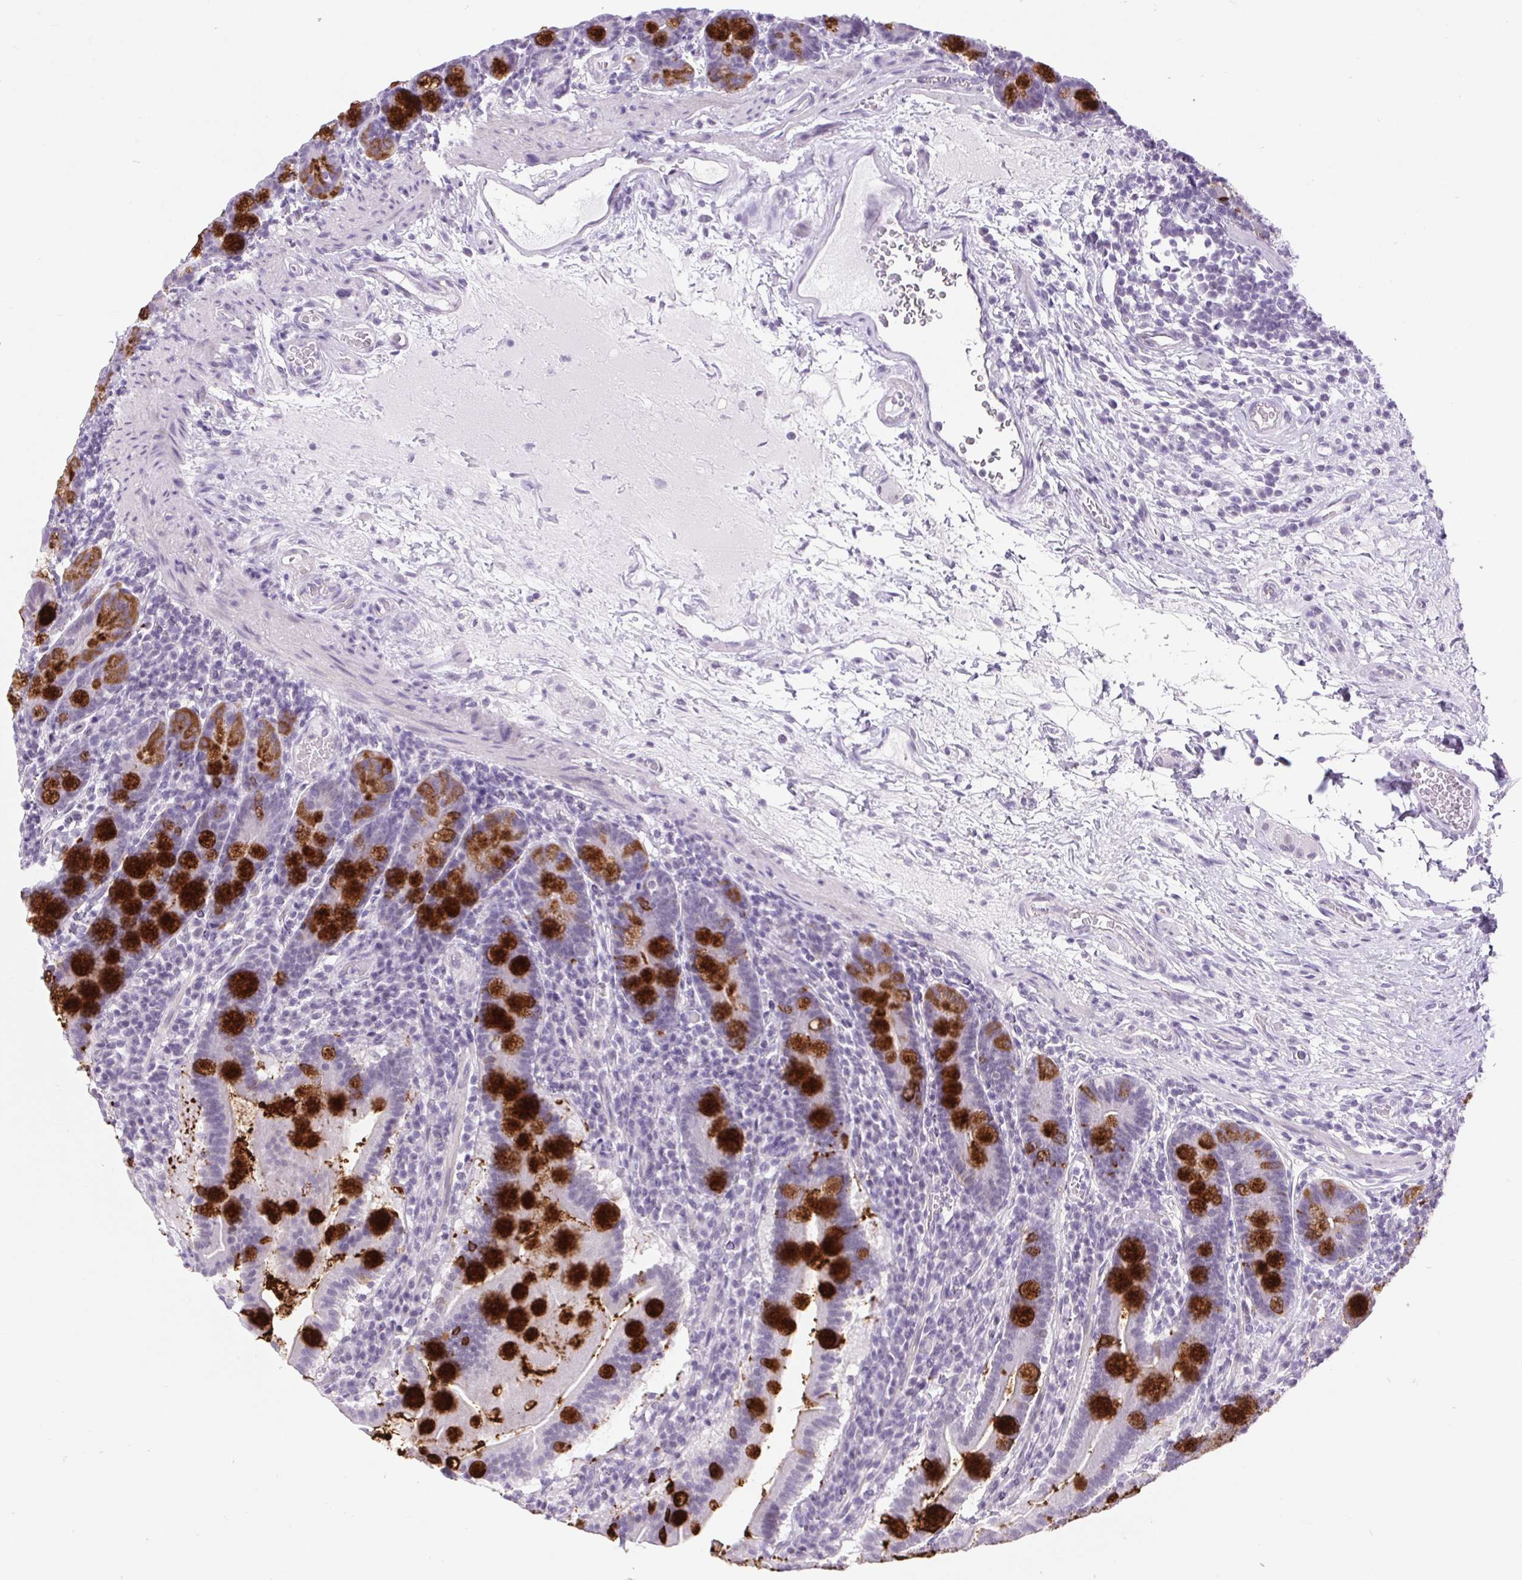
{"staining": {"intensity": "strong", "quantity": "25%-75%", "location": "cytoplasmic/membranous"}, "tissue": "small intestine", "cell_type": "Glandular cells", "image_type": "normal", "snomed": [{"axis": "morphology", "description": "Normal tissue, NOS"}, {"axis": "topography", "description": "Small intestine"}], "caption": "An image of small intestine stained for a protein shows strong cytoplasmic/membranous brown staining in glandular cells.", "gene": "BCAS1", "patient": {"sex": "male", "age": 26}}